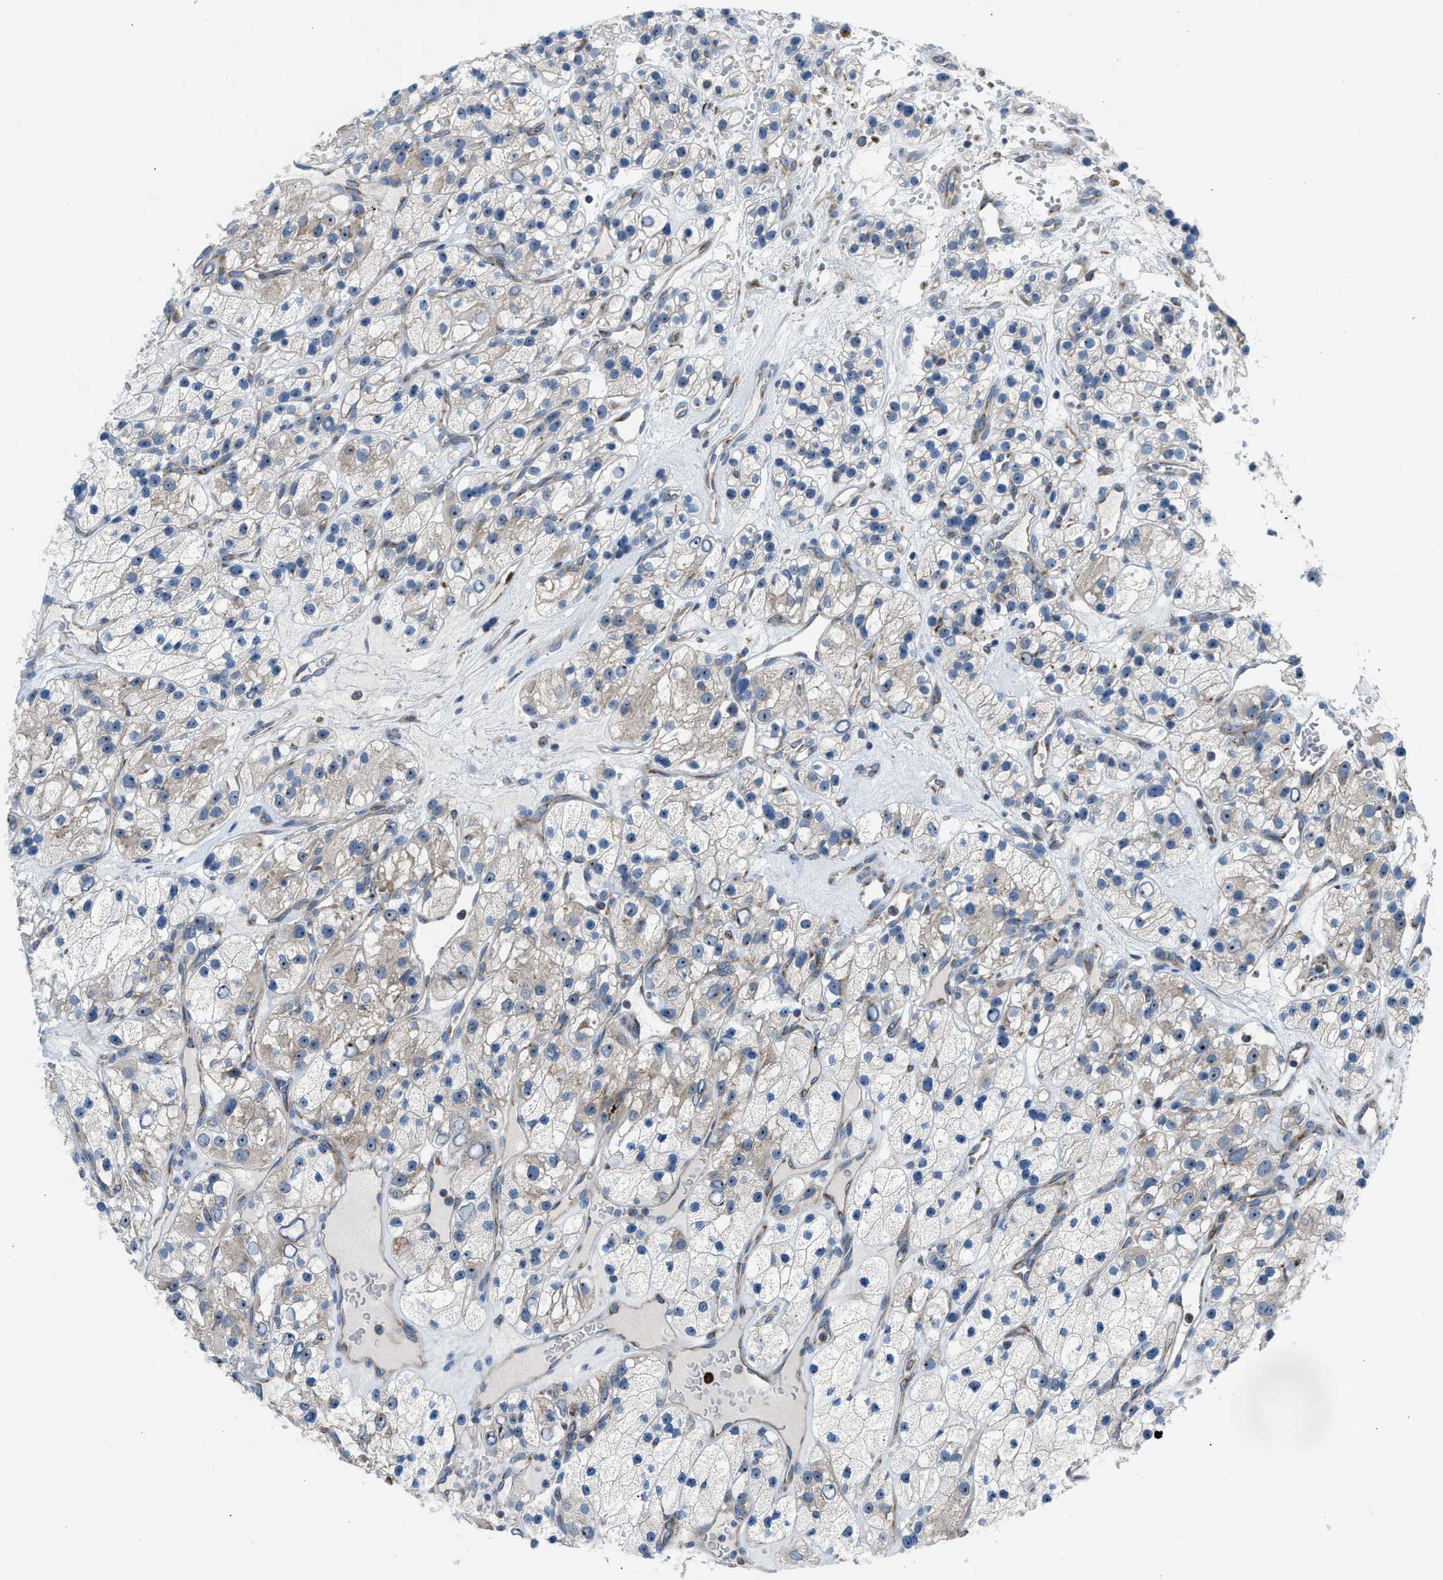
{"staining": {"intensity": "moderate", "quantity": "<25%", "location": "cytoplasmic/membranous,nuclear"}, "tissue": "renal cancer", "cell_type": "Tumor cells", "image_type": "cancer", "snomed": [{"axis": "morphology", "description": "Adenocarcinoma, NOS"}, {"axis": "topography", "description": "Kidney"}], "caption": "Immunohistochemistry (IHC) image of neoplastic tissue: renal adenocarcinoma stained using IHC displays low levels of moderate protein expression localized specifically in the cytoplasmic/membranous and nuclear of tumor cells, appearing as a cytoplasmic/membranous and nuclear brown color.", "gene": "TPH1", "patient": {"sex": "female", "age": 57}}